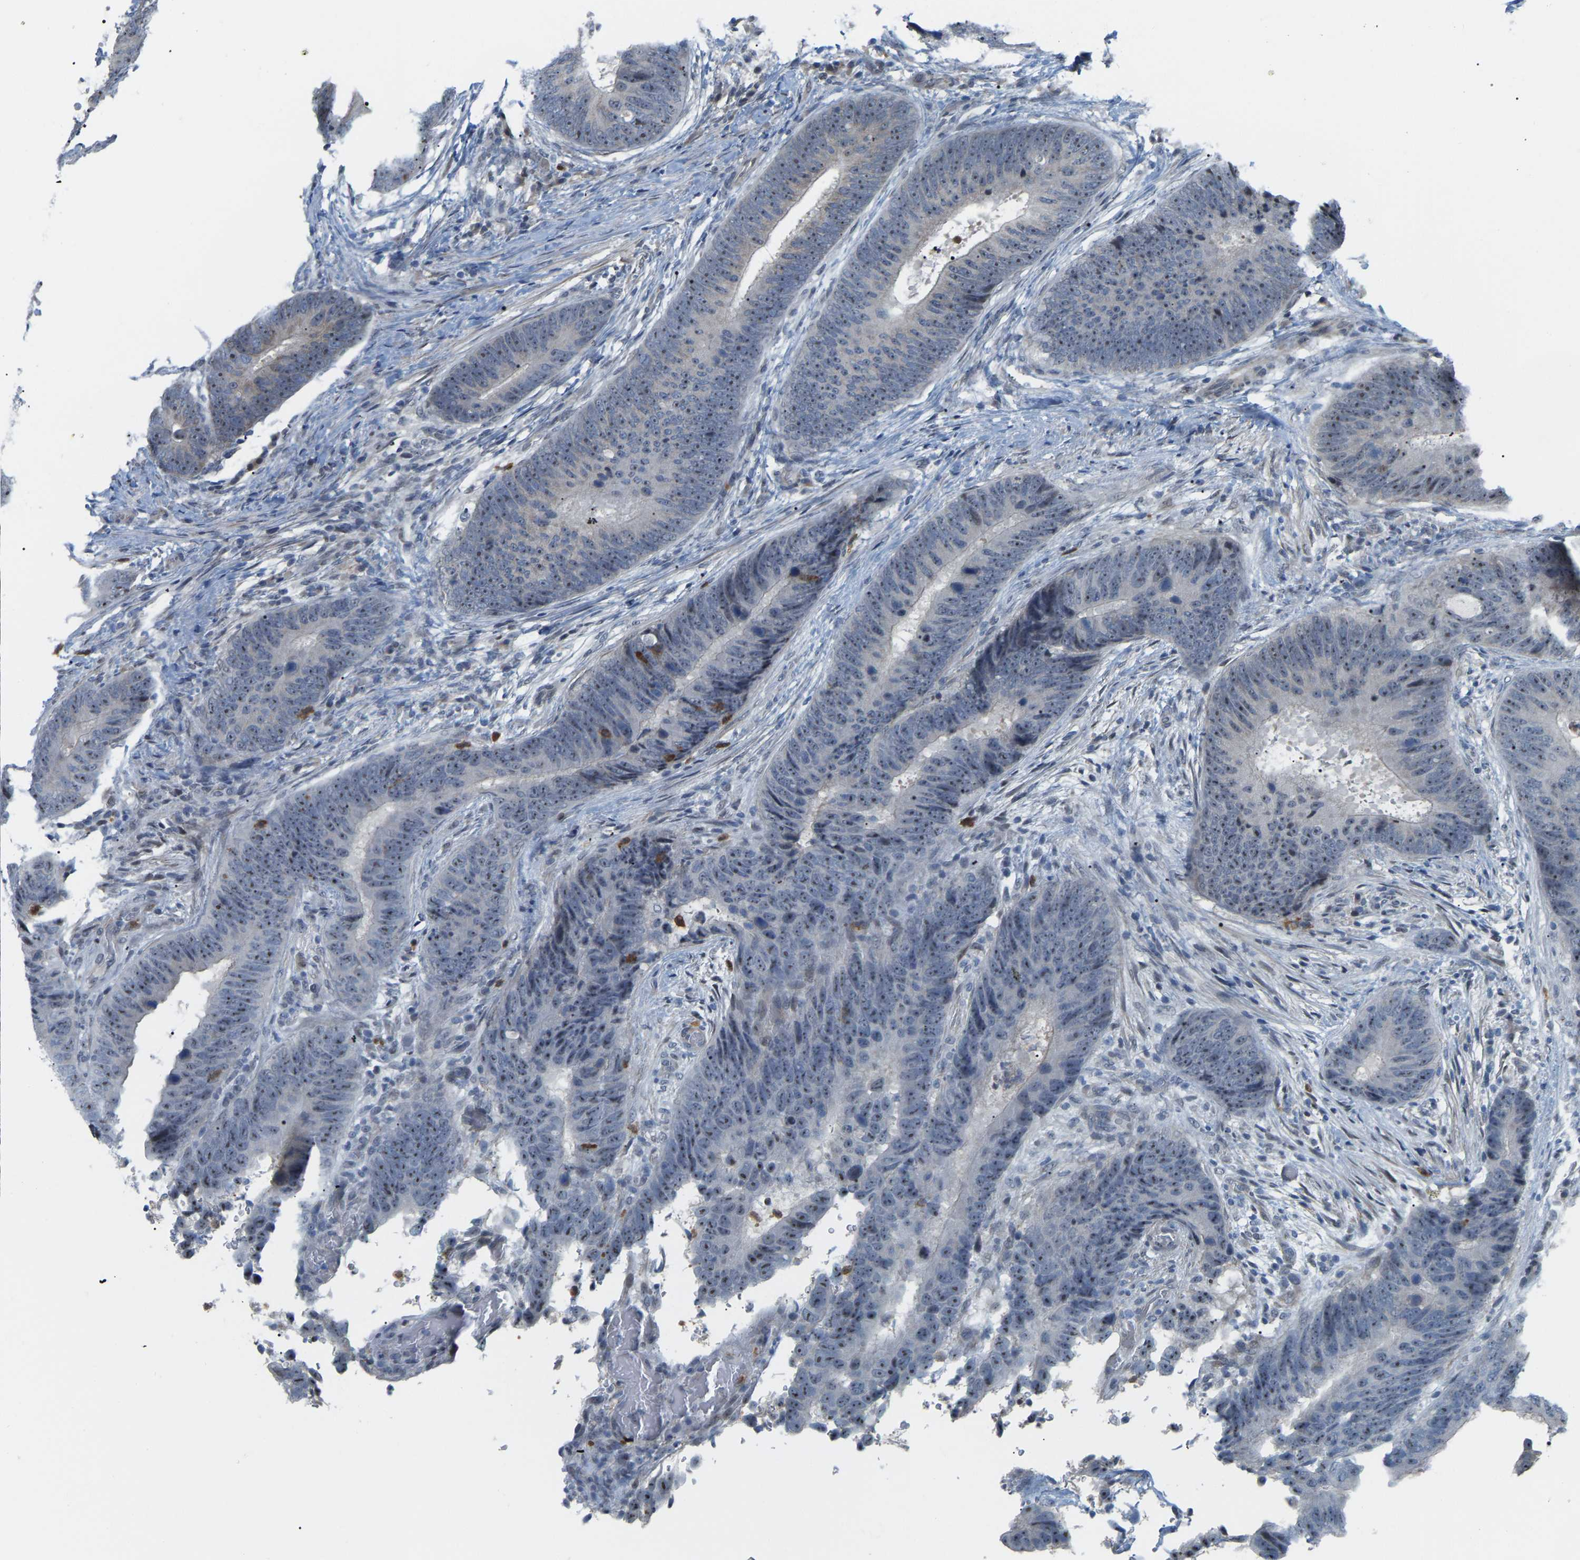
{"staining": {"intensity": "moderate", "quantity": ">75%", "location": "nuclear"}, "tissue": "colorectal cancer", "cell_type": "Tumor cells", "image_type": "cancer", "snomed": [{"axis": "morphology", "description": "Adenocarcinoma, NOS"}, {"axis": "topography", "description": "Colon"}], "caption": "Protein staining displays moderate nuclear staining in about >75% of tumor cells in colorectal cancer.", "gene": "CROT", "patient": {"sex": "male", "age": 56}}